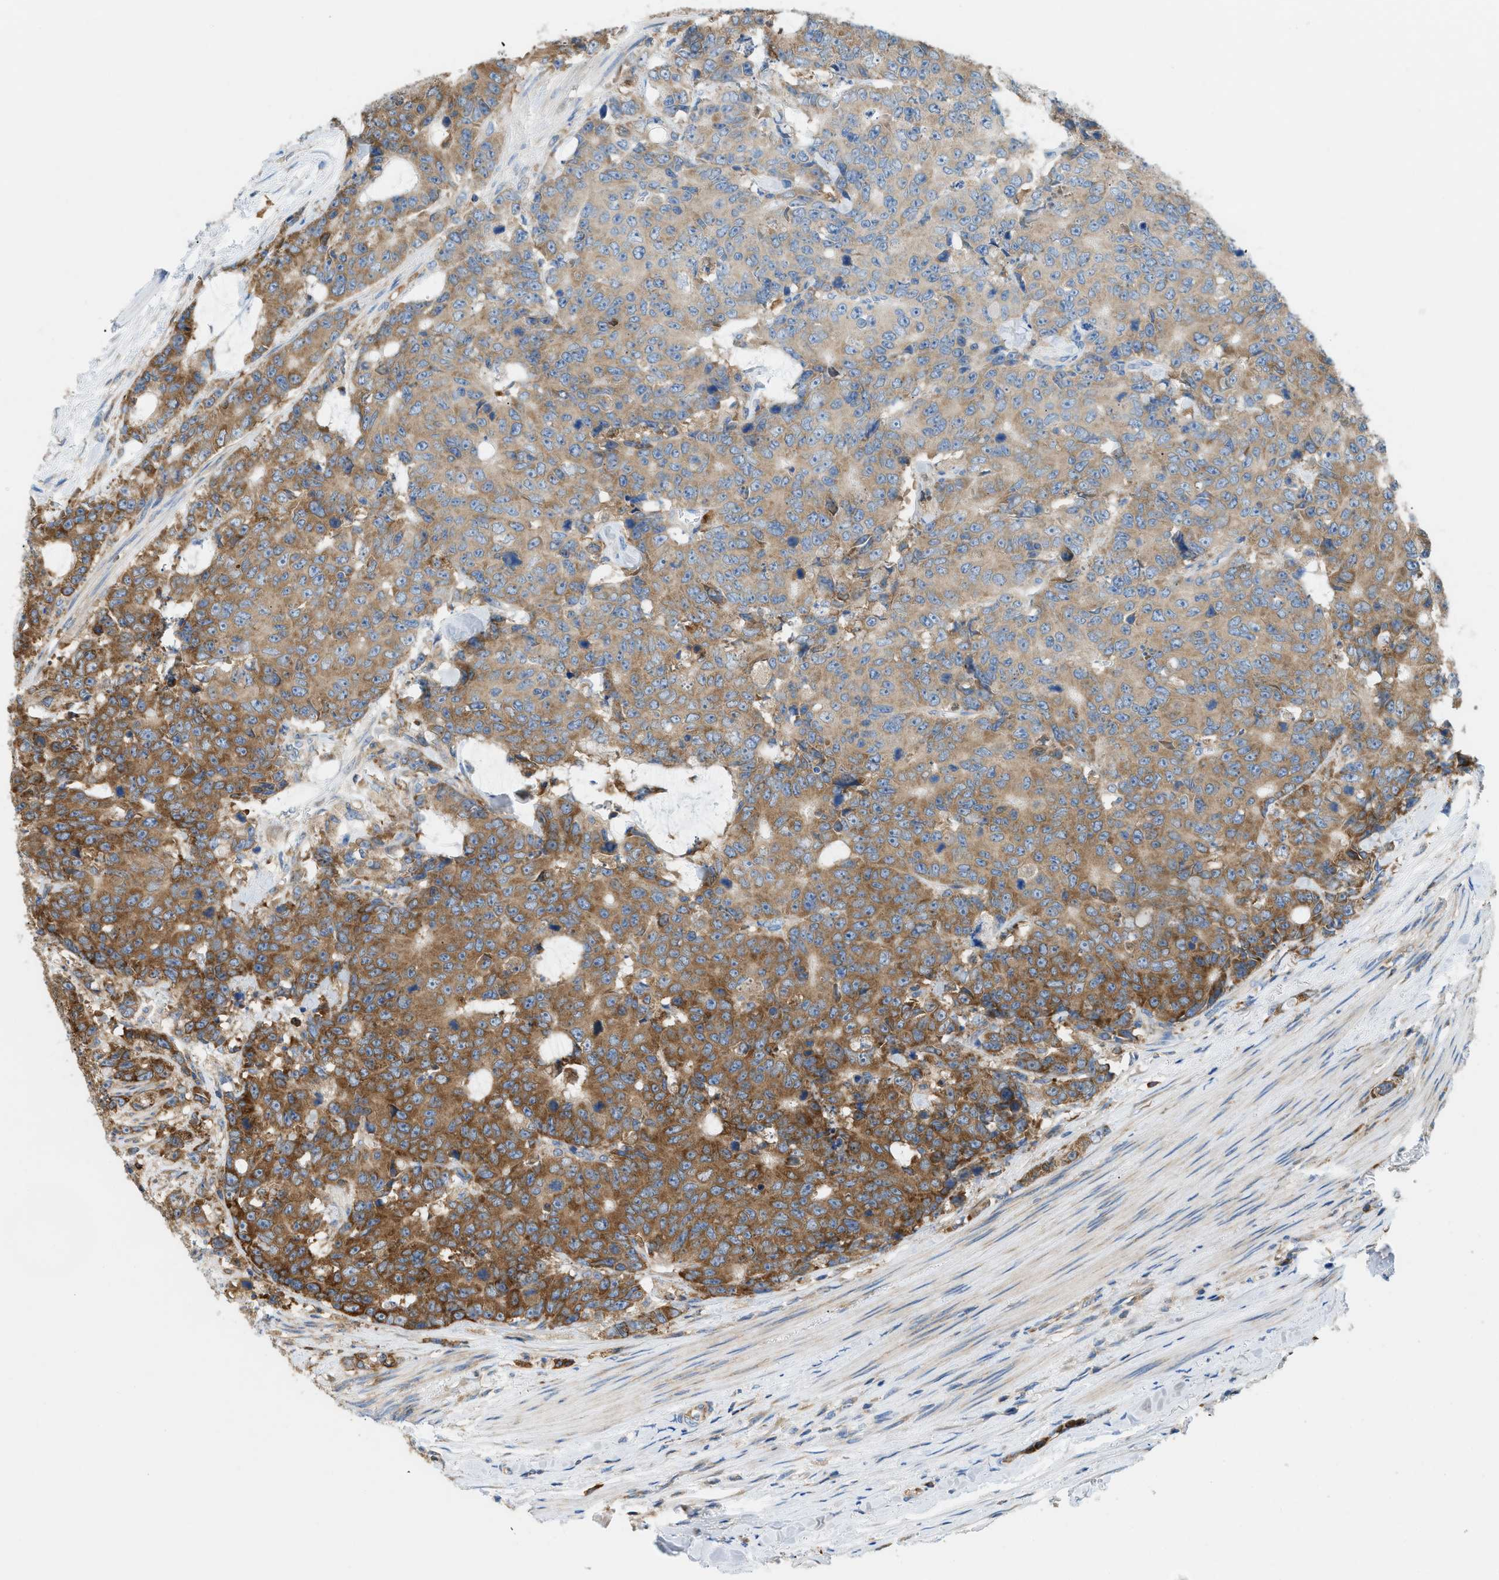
{"staining": {"intensity": "moderate", "quantity": ">75%", "location": "cytoplasmic/membranous"}, "tissue": "colorectal cancer", "cell_type": "Tumor cells", "image_type": "cancer", "snomed": [{"axis": "morphology", "description": "Adenocarcinoma, NOS"}, {"axis": "topography", "description": "Colon"}], "caption": "Protein staining of adenocarcinoma (colorectal) tissue reveals moderate cytoplasmic/membranous expression in approximately >75% of tumor cells. (IHC, brightfield microscopy, high magnification).", "gene": "GPAT4", "patient": {"sex": "female", "age": 86}}